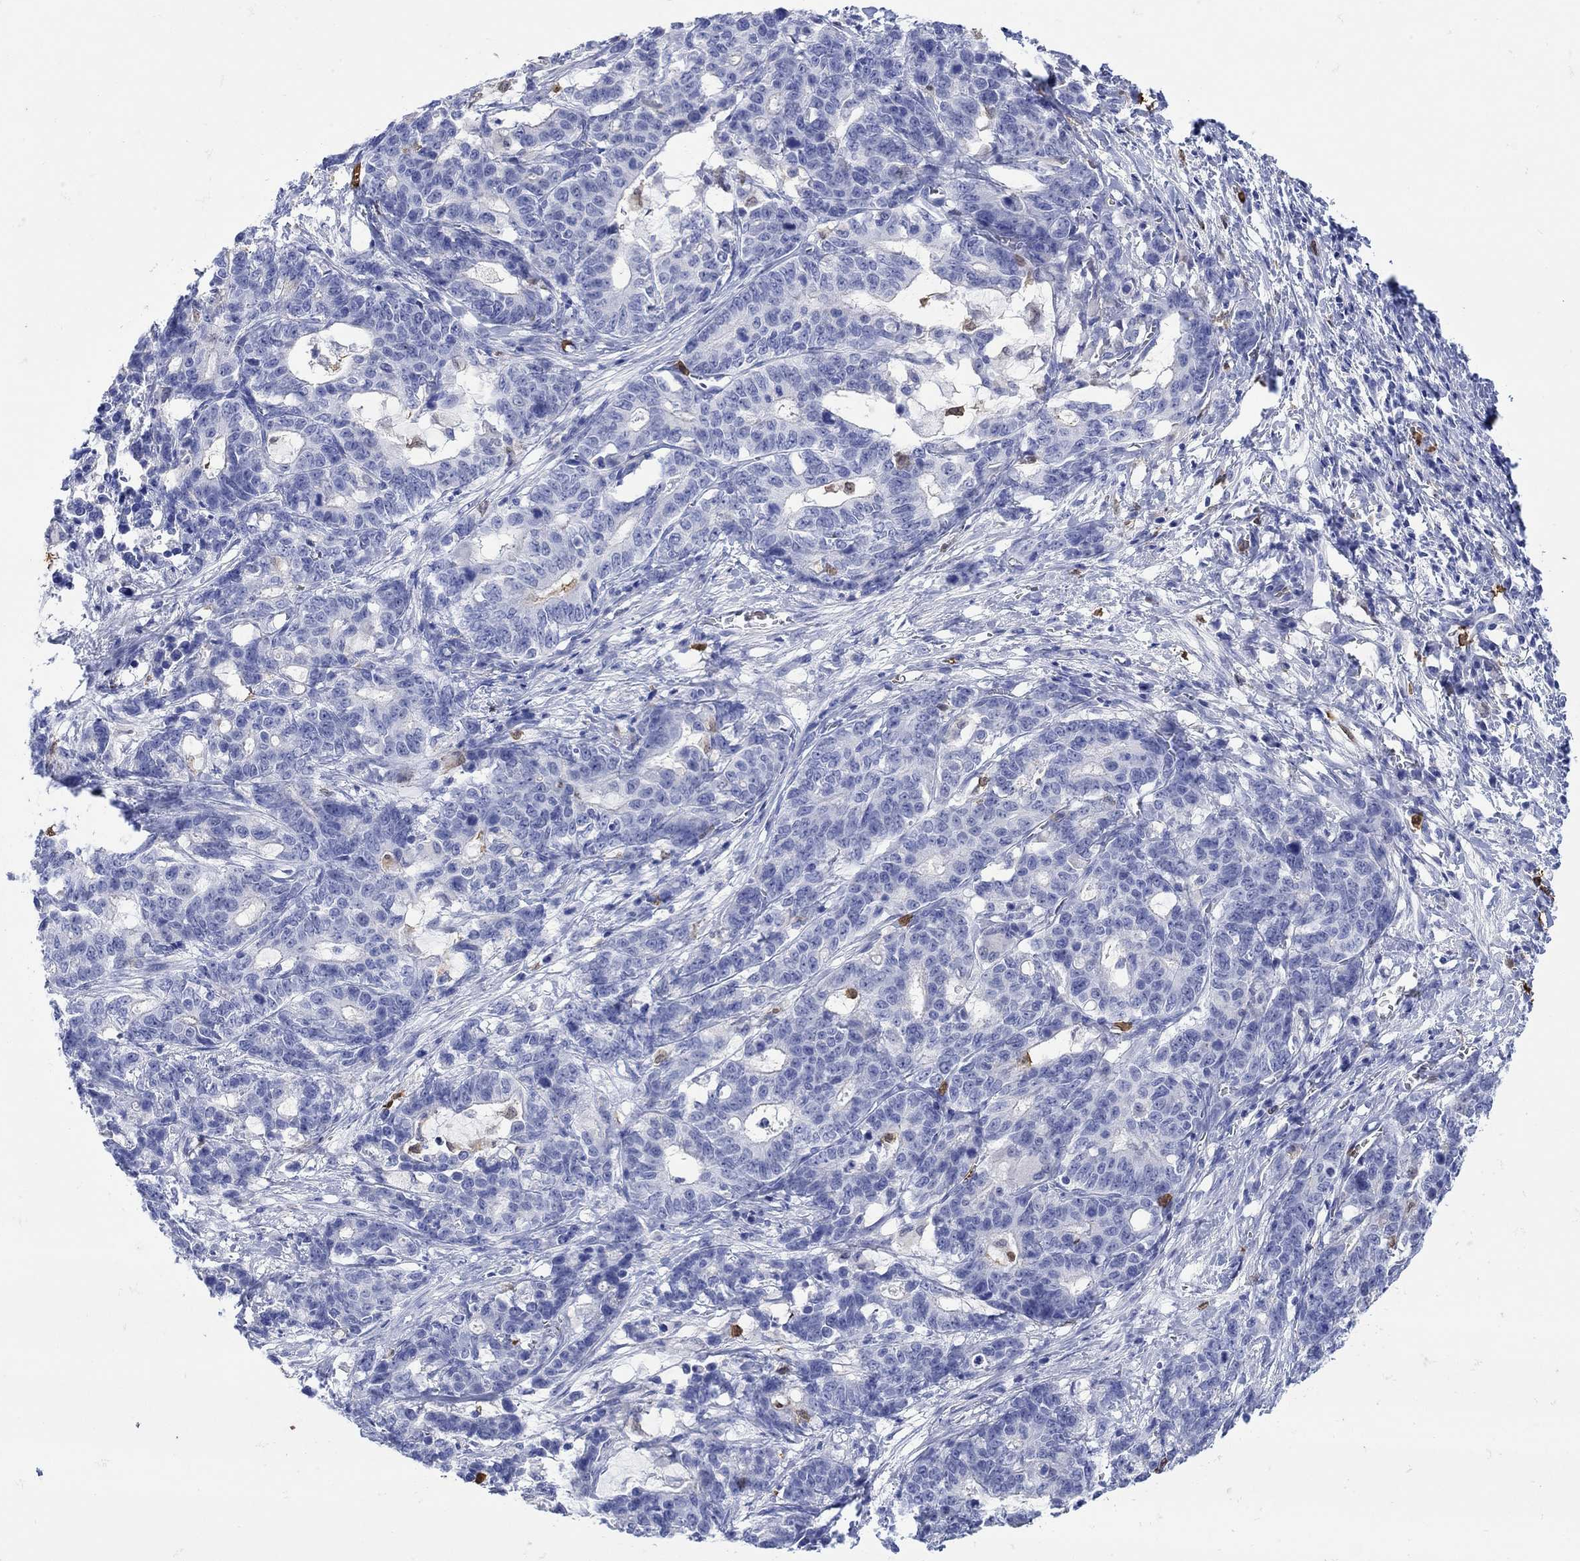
{"staining": {"intensity": "negative", "quantity": "none", "location": "none"}, "tissue": "stomach cancer", "cell_type": "Tumor cells", "image_type": "cancer", "snomed": [{"axis": "morphology", "description": "Normal tissue, NOS"}, {"axis": "morphology", "description": "Adenocarcinoma, NOS"}, {"axis": "topography", "description": "Stomach"}], "caption": "Adenocarcinoma (stomach) was stained to show a protein in brown. There is no significant positivity in tumor cells.", "gene": "LINGO3", "patient": {"sex": "female", "age": 64}}